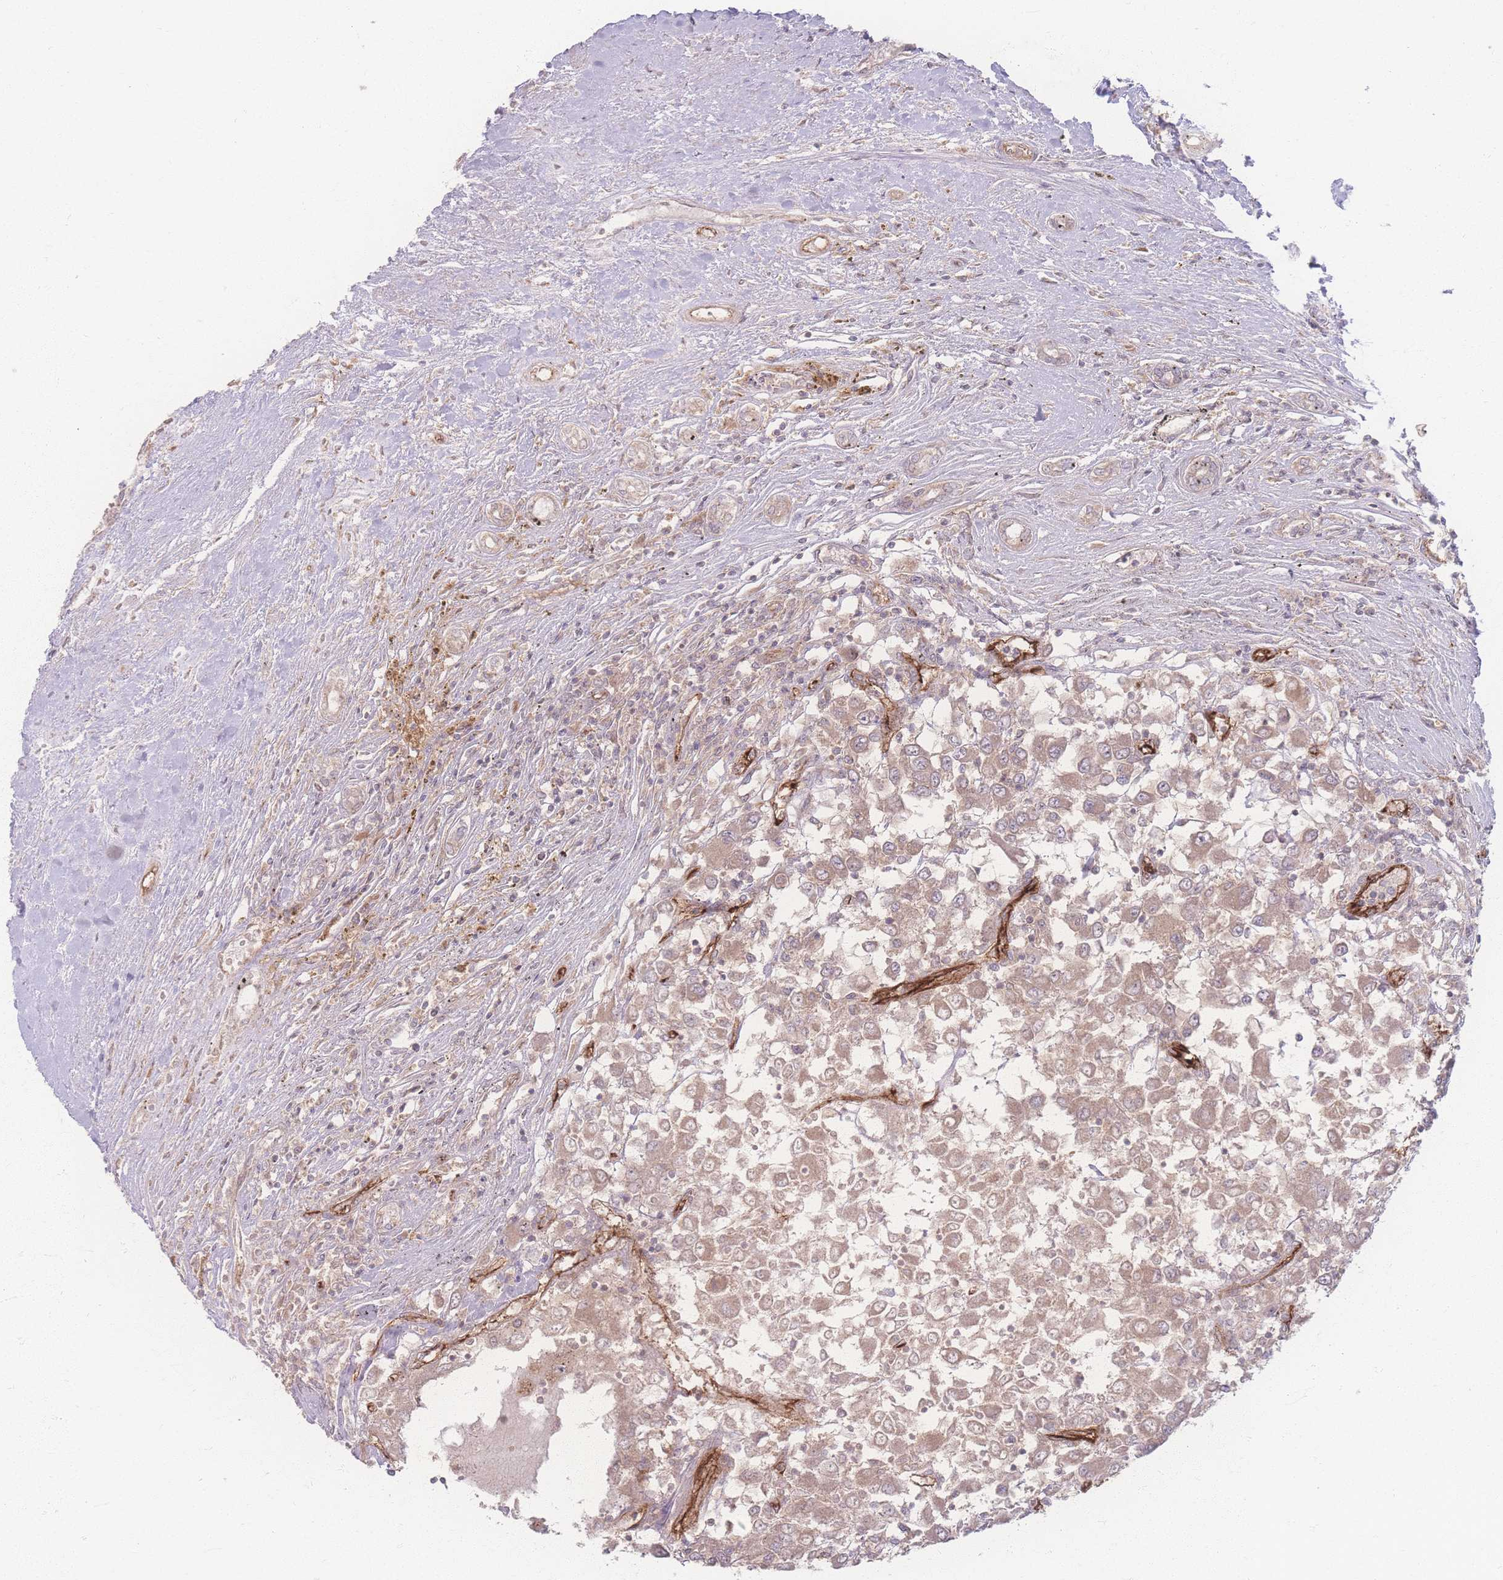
{"staining": {"intensity": "weak", "quantity": ">75%", "location": "cytoplasmic/membranous"}, "tissue": "renal cancer", "cell_type": "Tumor cells", "image_type": "cancer", "snomed": [{"axis": "morphology", "description": "Adenocarcinoma, NOS"}, {"axis": "topography", "description": "Kidney"}], "caption": "Adenocarcinoma (renal) was stained to show a protein in brown. There is low levels of weak cytoplasmic/membranous staining in about >75% of tumor cells. (Stains: DAB in brown, nuclei in blue, Microscopy: brightfield microscopy at high magnification).", "gene": "INSR", "patient": {"sex": "female", "age": 67}}